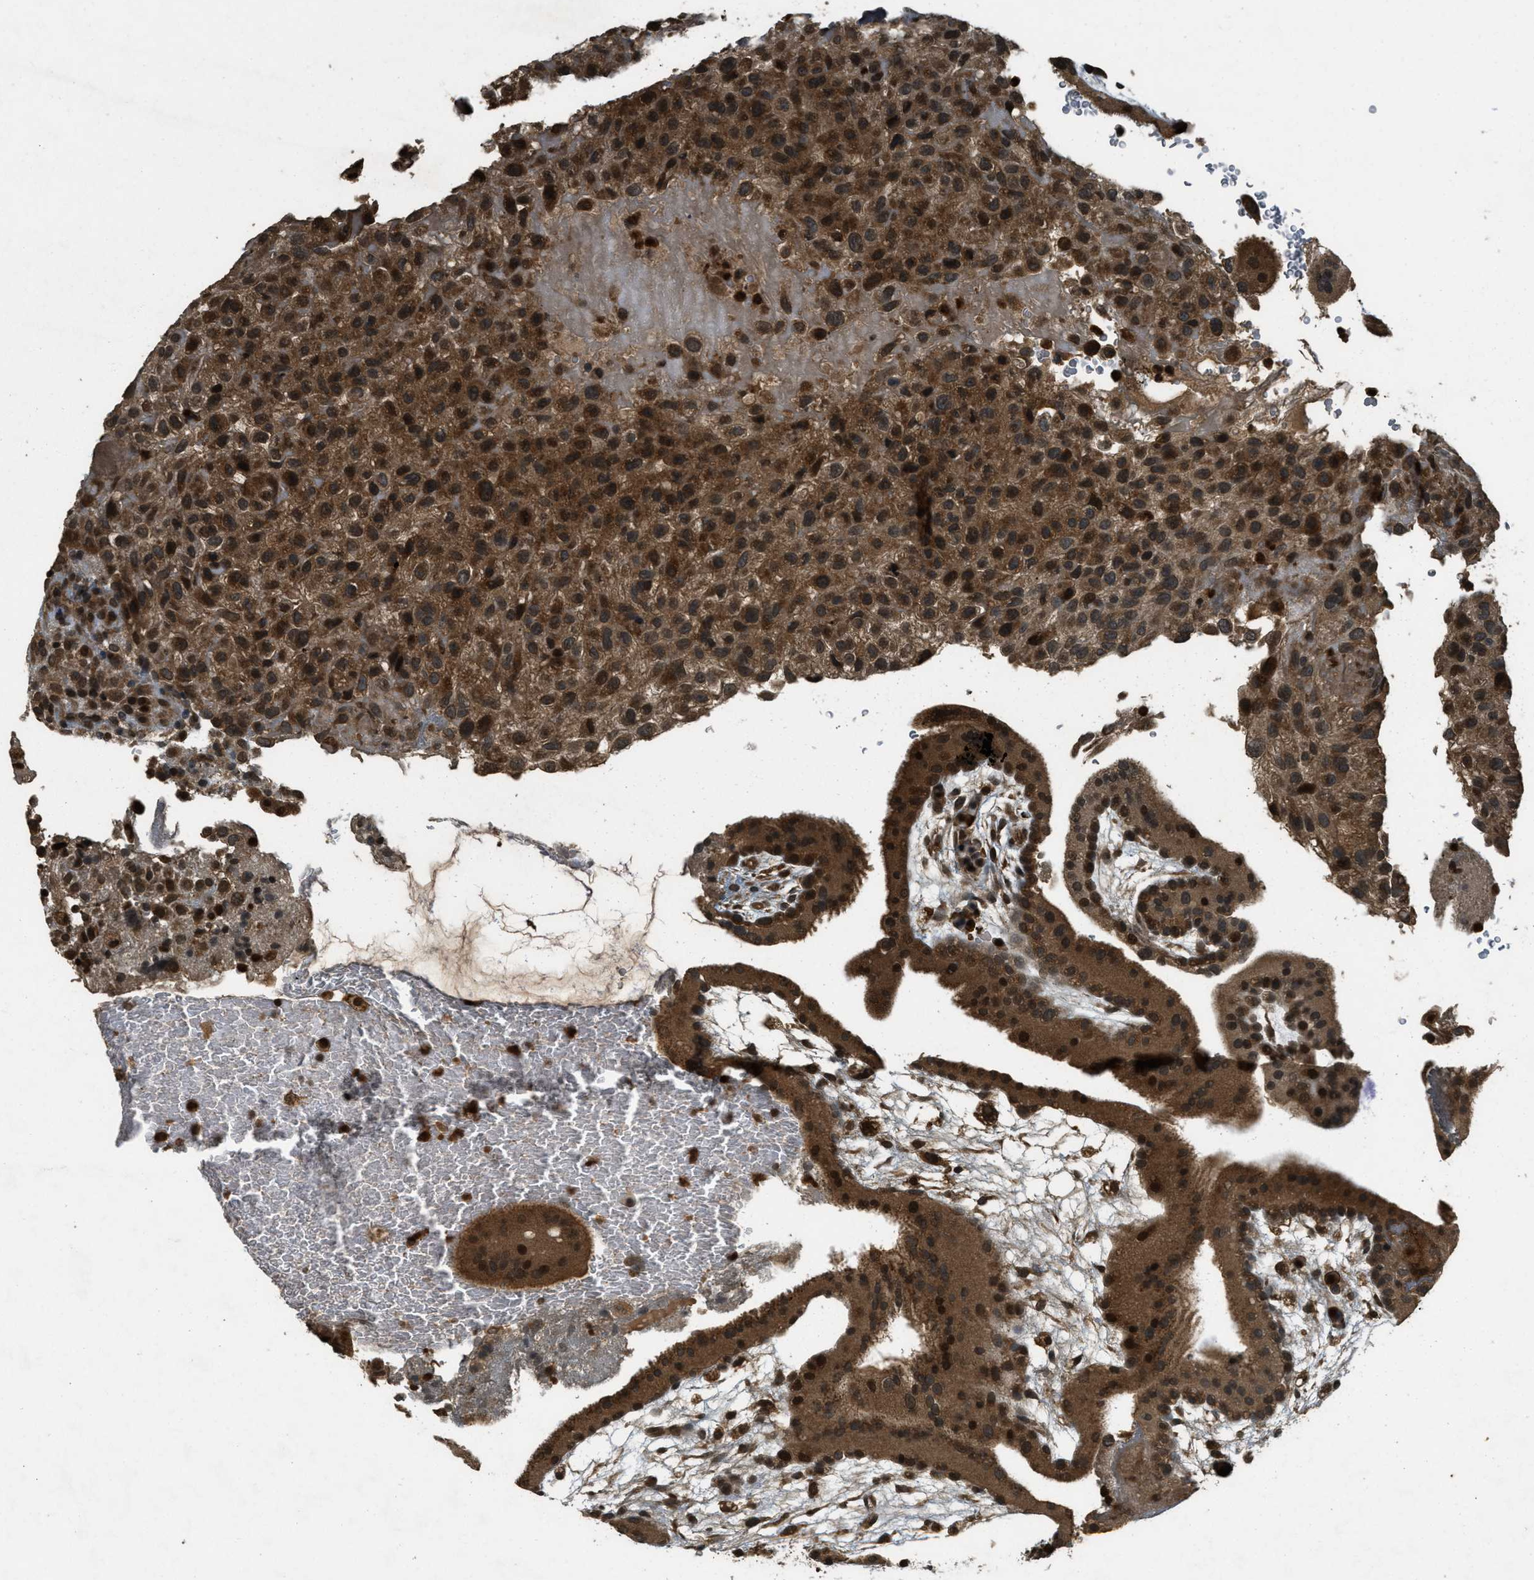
{"staining": {"intensity": "strong", "quantity": ">75%", "location": "cytoplasmic/membranous,nuclear"}, "tissue": "placenta", "cell_type": "Decidual cells", "image_type": "normal", "snomed": [{"axis": "morphology", "description": "Normal tissue, NOS"}, {"axis": "topography", "description": "Placenta"}], "caption": "Decidual cells display strong cytoplasmic/membranous,nuclear staining in approximately >75% of cells in normal placenta.", "gene": "ATG7", "patient": {"sex": "female", "age": 19}}